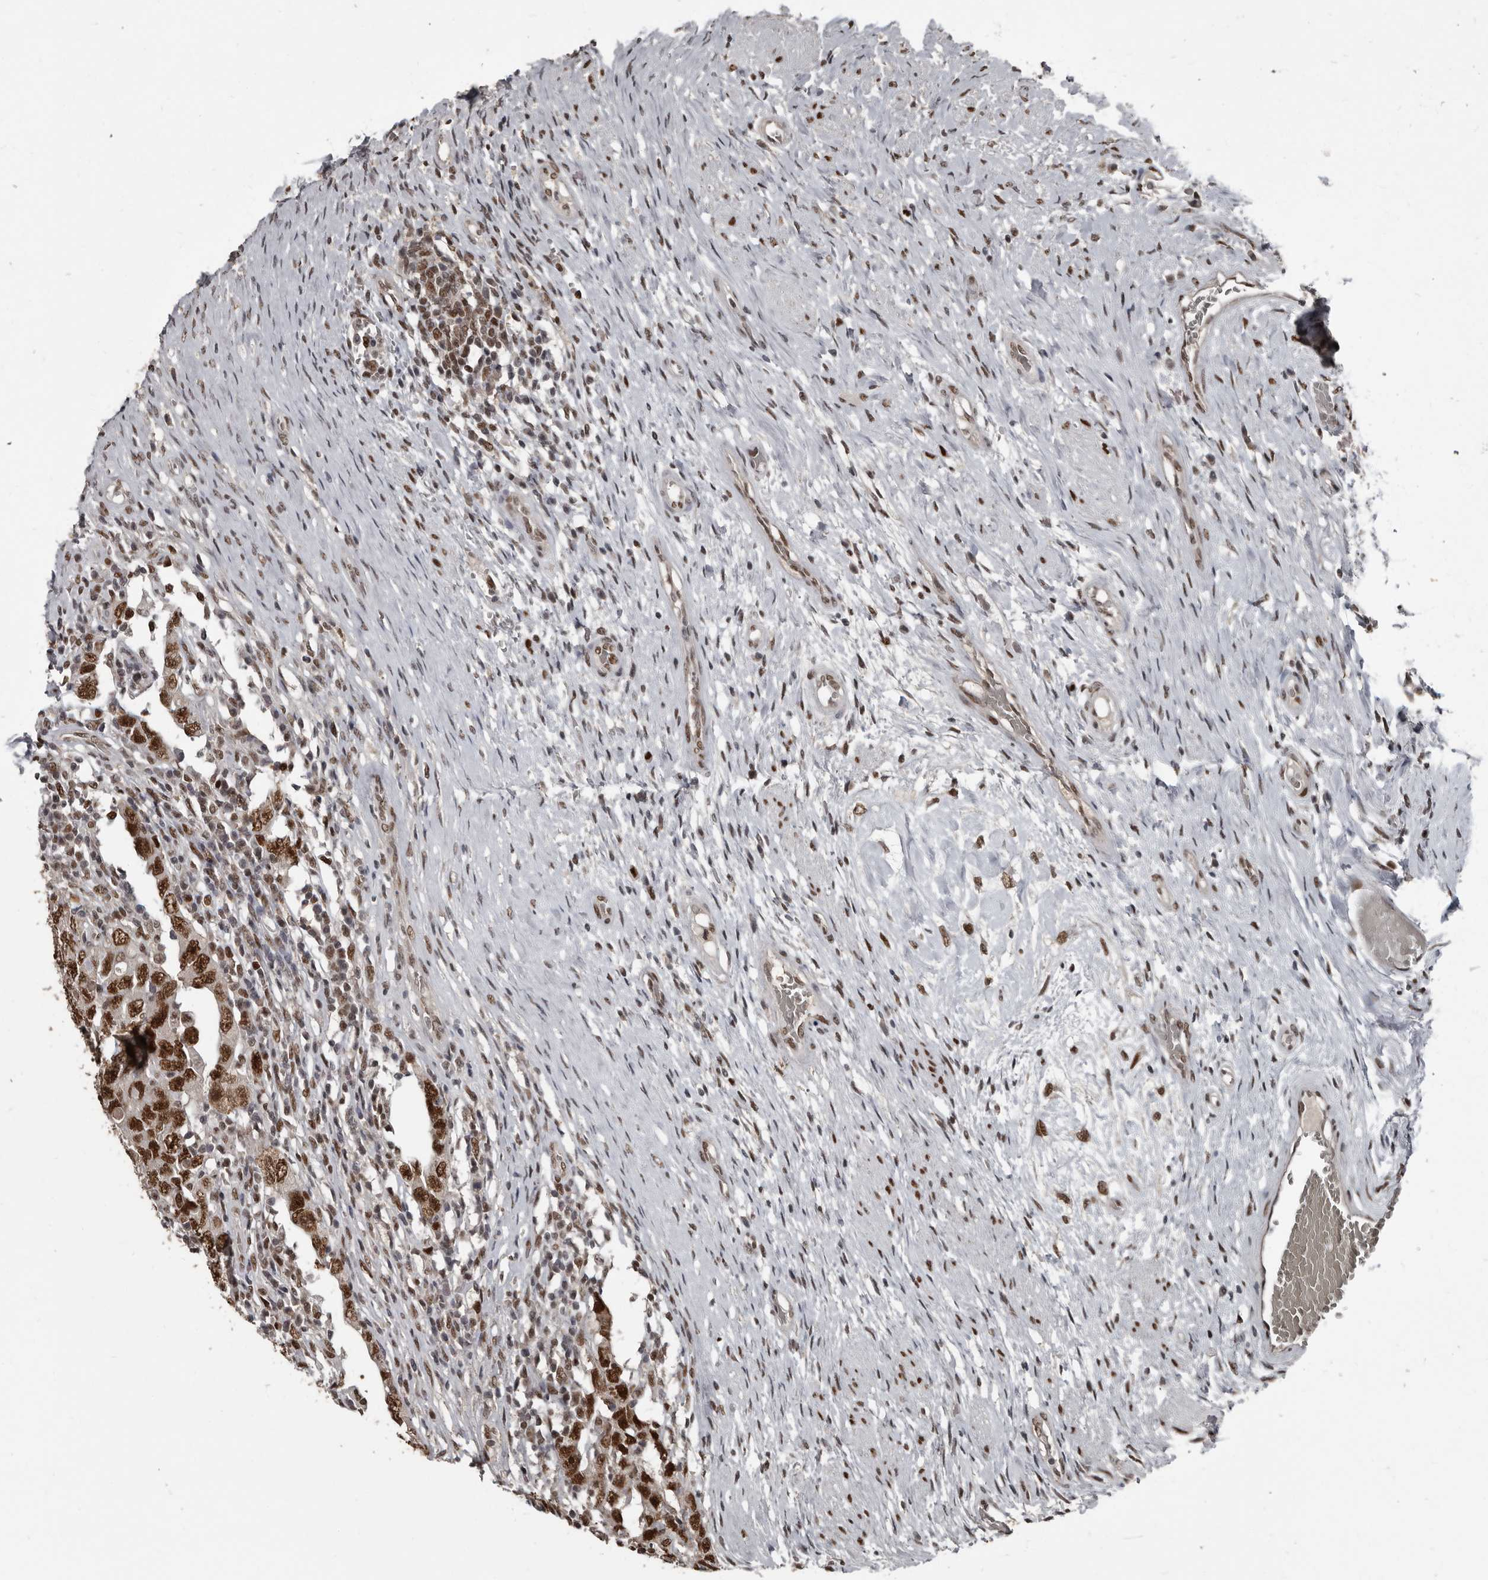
{"staining": {"intensity": "strong", "quantity": ">75%", "location": "nuclear"}, "tissue": "testis cancer", "cell_type": "Tumor cells", "image_type": "cancer", "snomed": [{"axis": "morphology", "description": "Carcinoma, Embryonal, NOS"}, {"axis": "topography", "description": "Testis"}], "caption": "The immunohistochemical stain shows strong nuclear positivity in tumor cells of testis cancer tissue.", "gene": "CHD1L", "patient": {"sex": "male", "age": 26}}